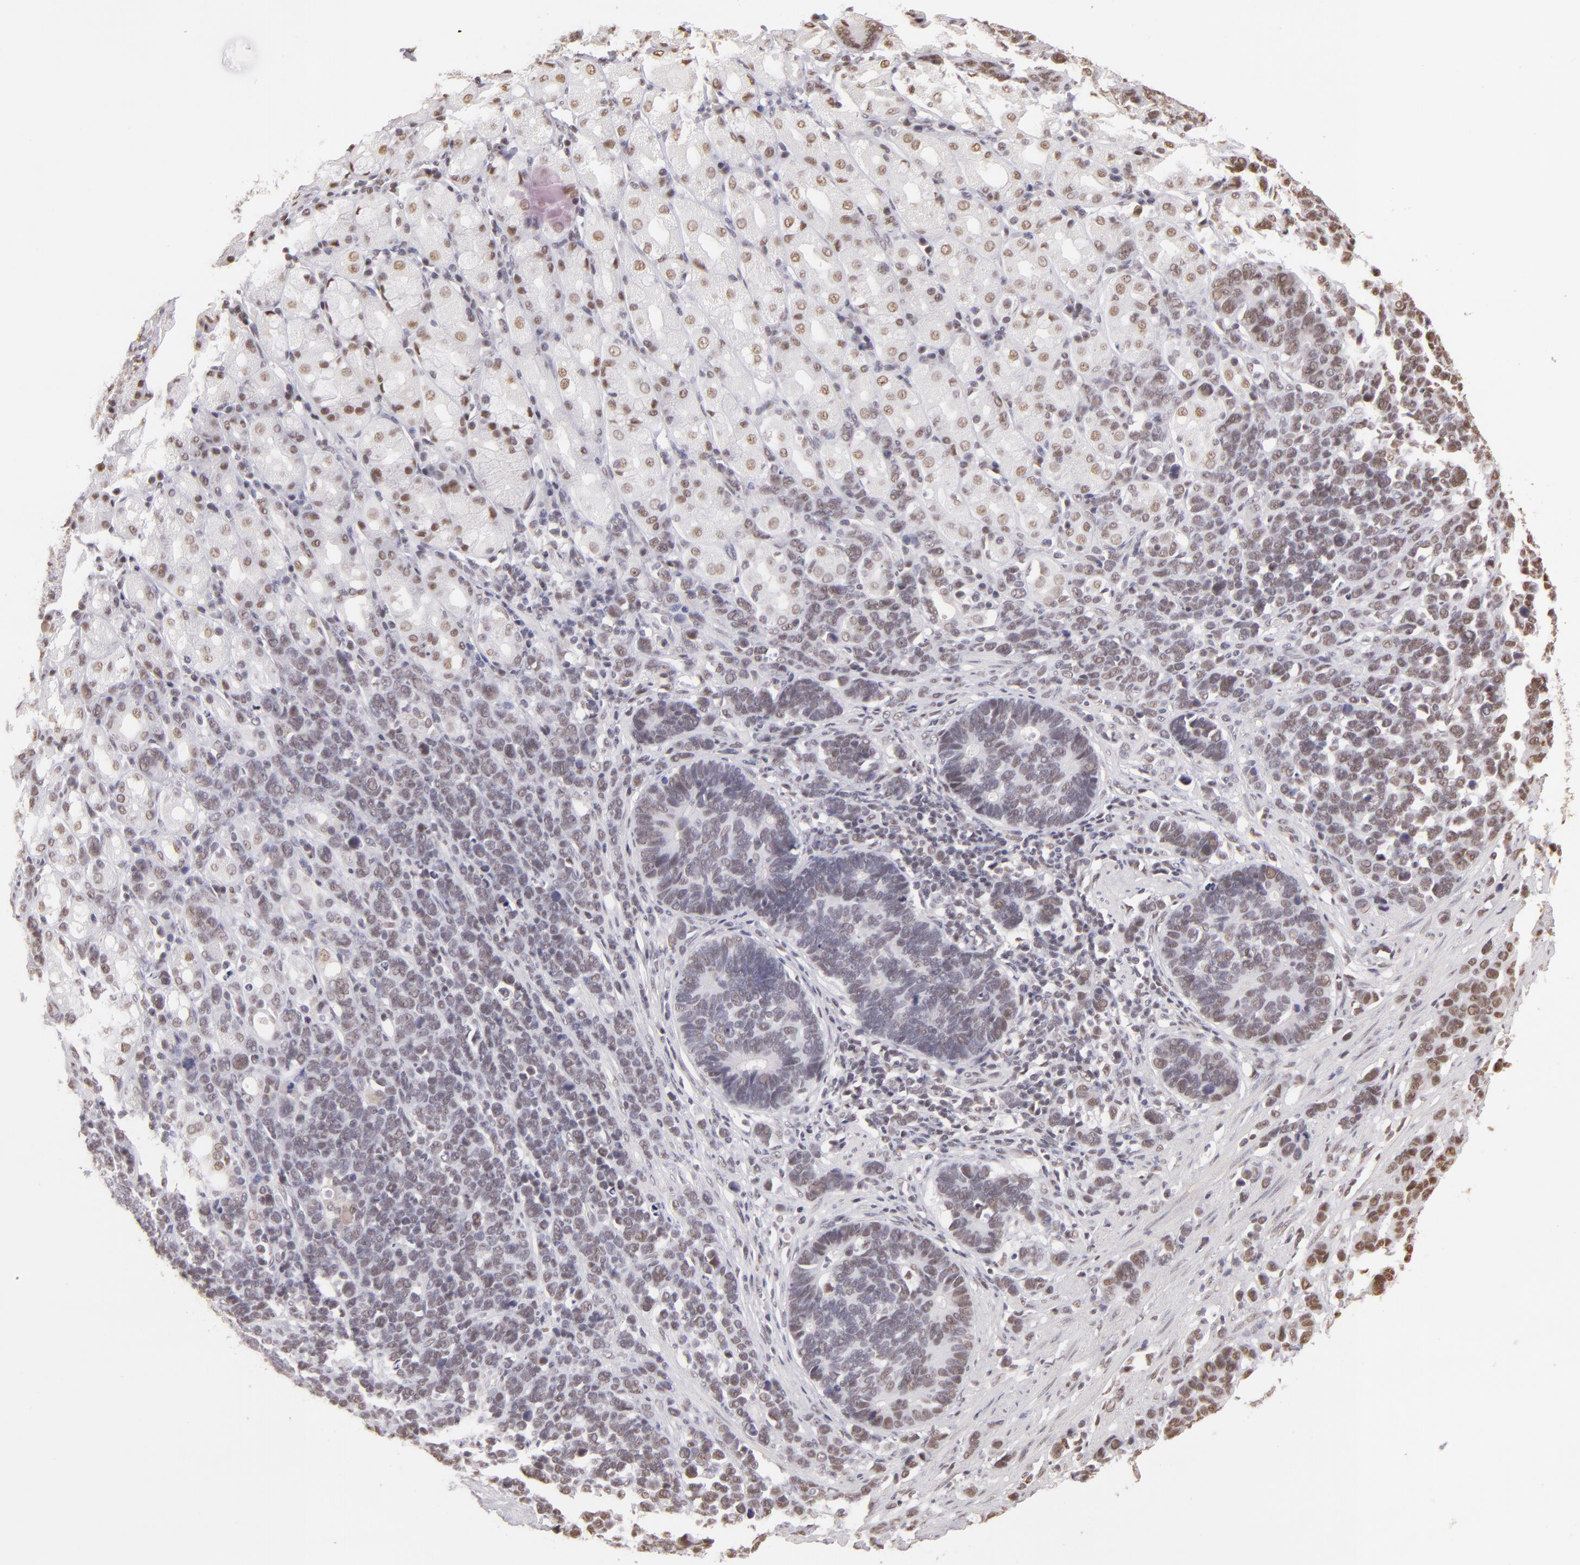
{"staining": {"intensity": "weak", "quantity": "<25%", "location": "nuclear"}, "tissue": "stomach cancer", "cell_type": "Tumor cells", "image_type": "cancer", "snomed": [{"axis": "morphology", "description": "Adenocarcinoma, NOS"}, {"axis": "topography", "description": "Stomach, upper"}], "caption": "Immunohistochemistry (IHC) of stomach cancer shows no expression in tumor cells.", "gene": "INTS6", "patient": {"sex": "male", "age": 71}}